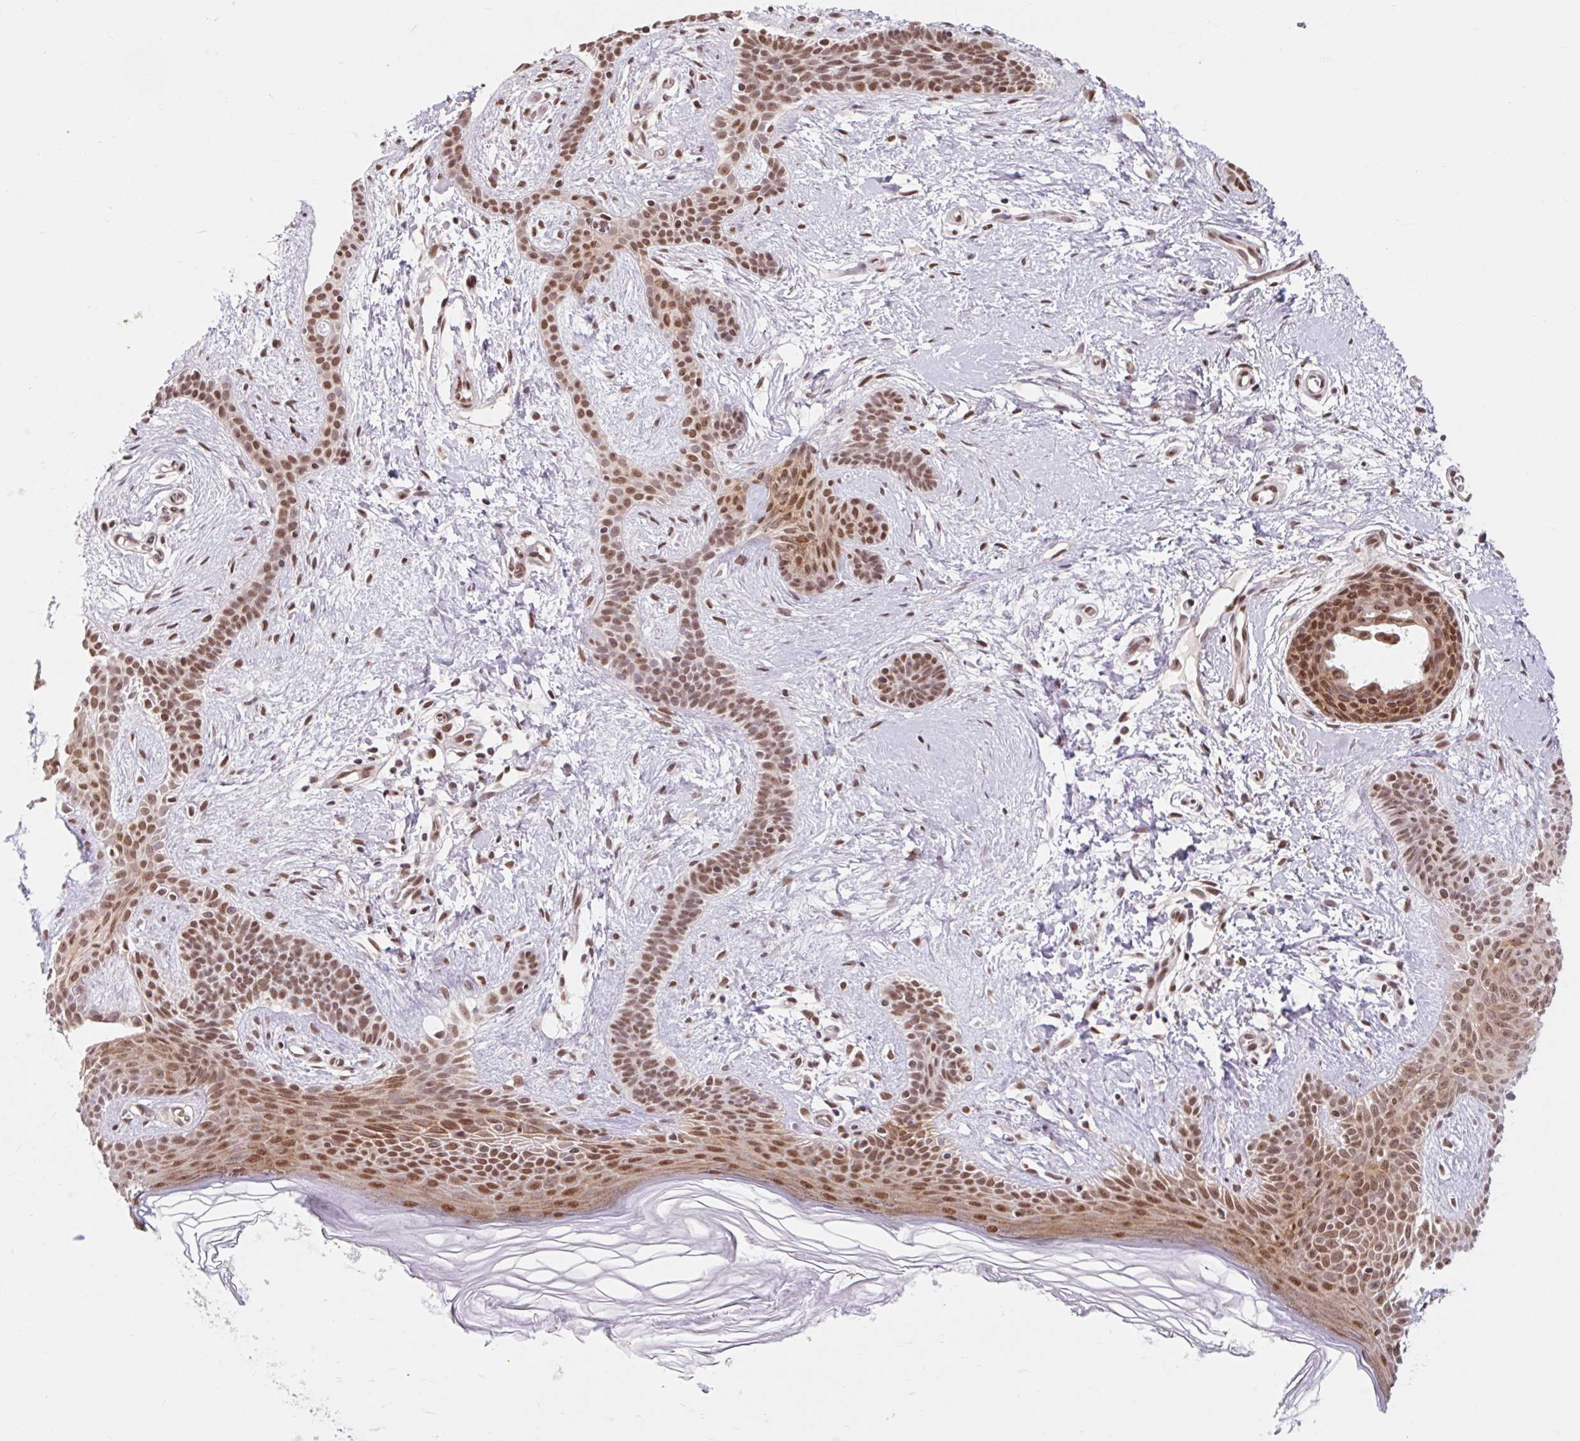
{"staining": {"intensity": "moderate", "quantity": ">75%", "location": "nuclear"}, "tissue": "skin cancer", "cell_type": "Tumor cells", "image_type": "cancer", "snomed": [{"axis": "morphology", "description": "Basal cell carcinoma"}, {"axis": "topography", "description": "Skin"}], "caption": "Protein expression analysis of human skin basal cell carcinoma reveals moderate nuclear expression in approximately >75% of tumor cells. (DAB = brown stain, brightfield microscopy at high magnification).", "gene": "BICRA", "patient": {"sex": "male", "age": 78}}